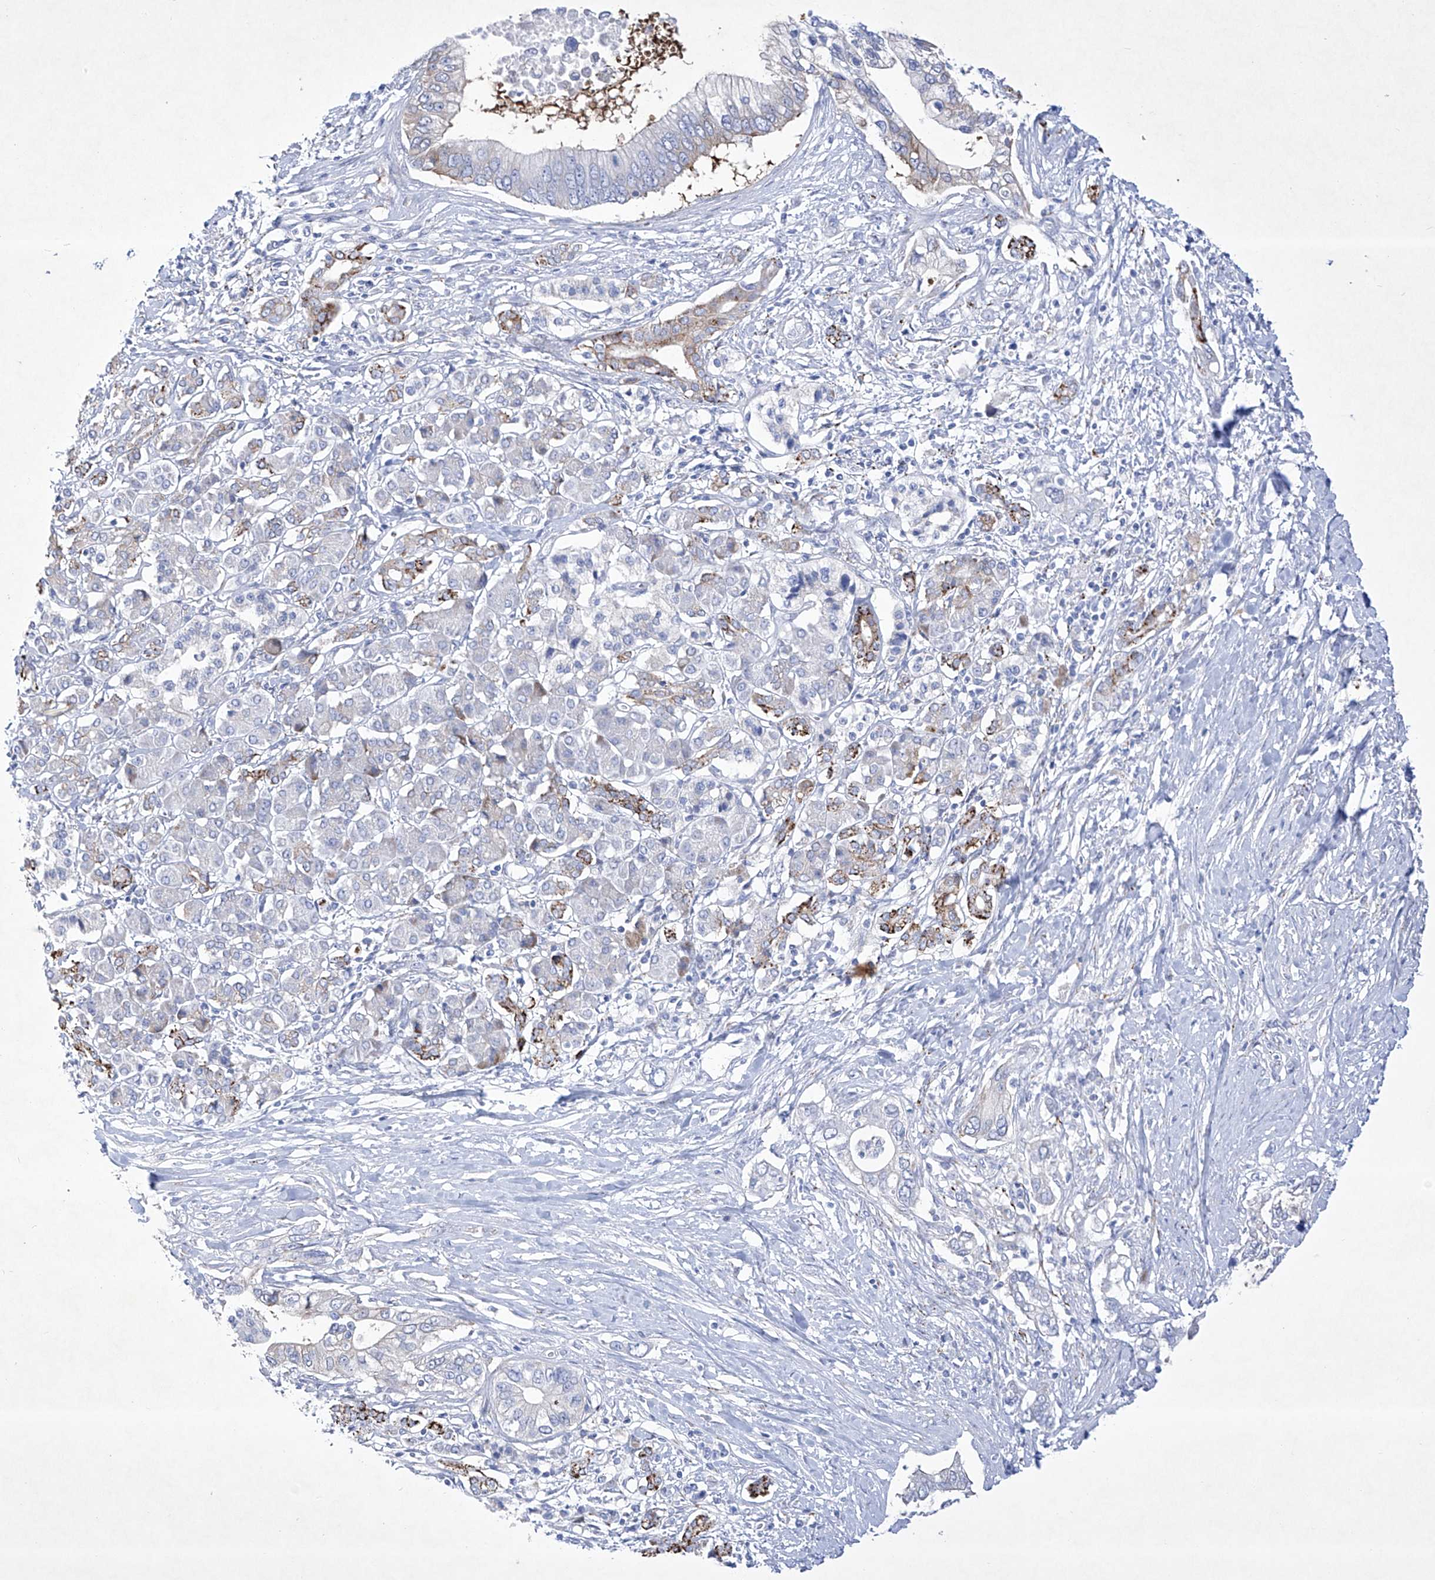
{"staining": {"intensity": "weak", "quantity": "<25%", "location": "cytoplasmic/membranous"}, "tissue": "pancreatic cancer", "cell_type": "Tumor cells", "image_type": "cancer", "snomed": [{"axis": "morphology", "description": "Normal tissue, NOS"}, {"axis": "morphology", "description": "Adenocarcinoma, NOS"}, {"axis": "topography", "description": "Pancreas"}, {"axis": "topography", "description": "Peripheral nerve tissue"}], "caption": "Tumor cells show no significant protein expression in pancreatic cancer.", "gene": "C1orf87", "patient": {"sex": "male", "age": 59}}